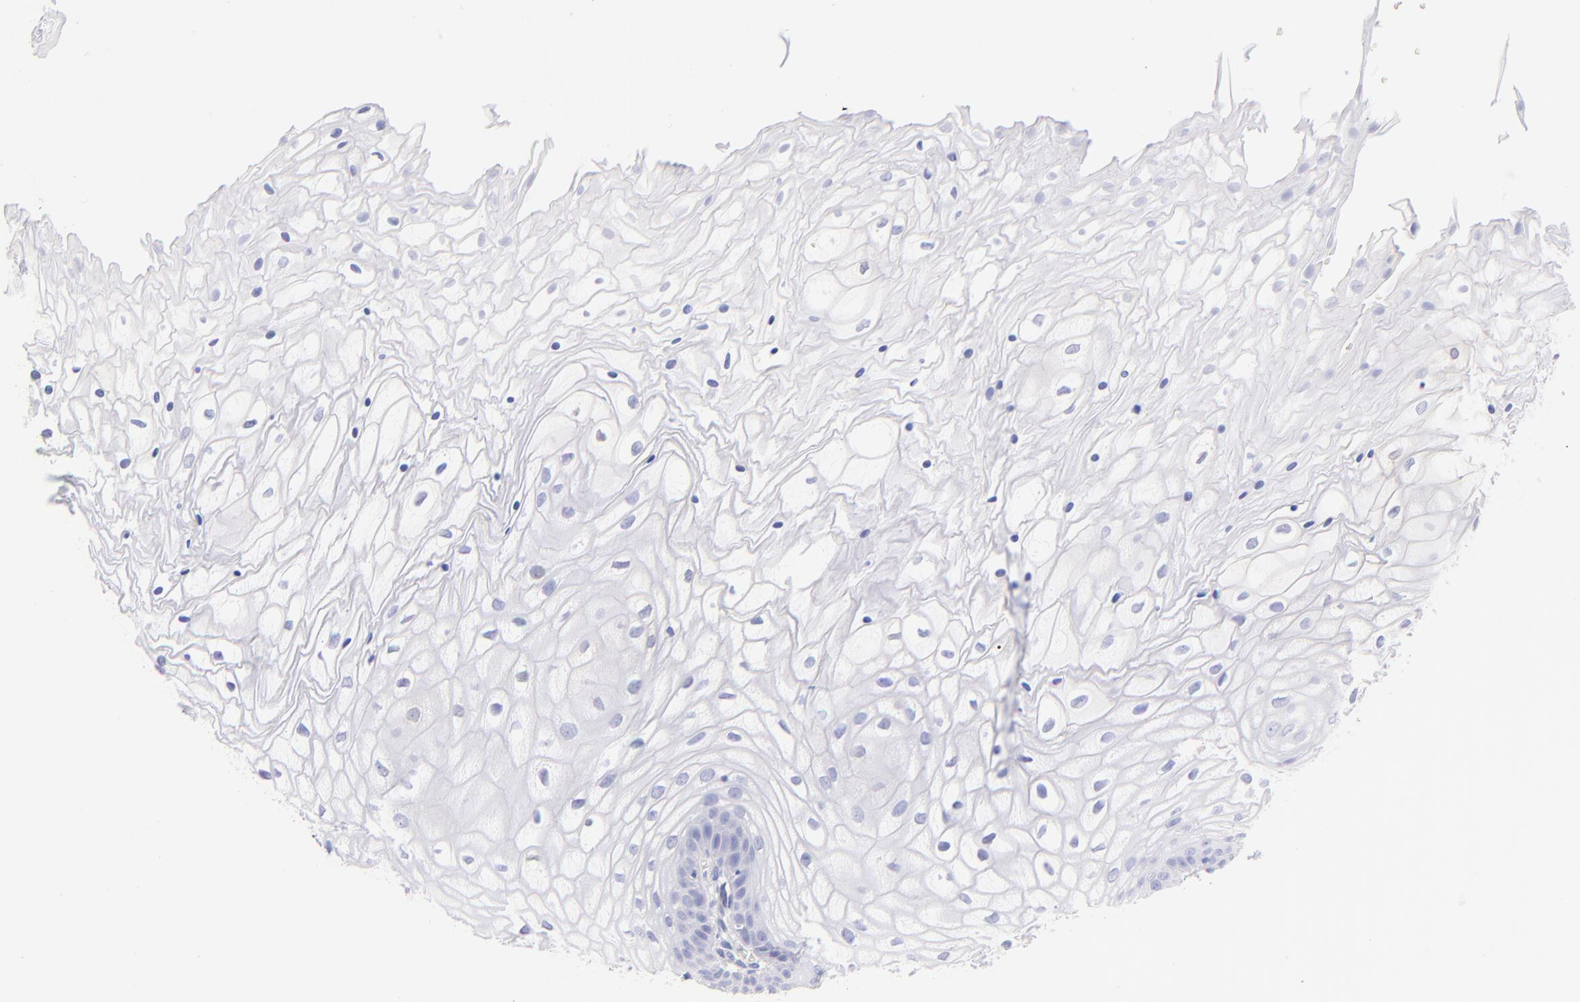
{"staining": {"intensity": "weak", "quantity": "<25%", "location": "cytoplasmic/membranous"}, "tissue": "vagina", "cell_type": "Squamous epithelial cells", "image_type": "normal", "snomed": [{"axis": "morphology", "description": "Normal tissue, NOS"}, {"axis": "topography", "description": "Vagina"}], "caption": "Micrograph shows no protein expression in squamous epithelial cells of benign vagina. (DAB (3,3'-diaminobenzidine) immunohistochemistry with hematoxylin counter stain).", "gene": "IRAG2", "patient": {"sex": "female", "age": 34}}